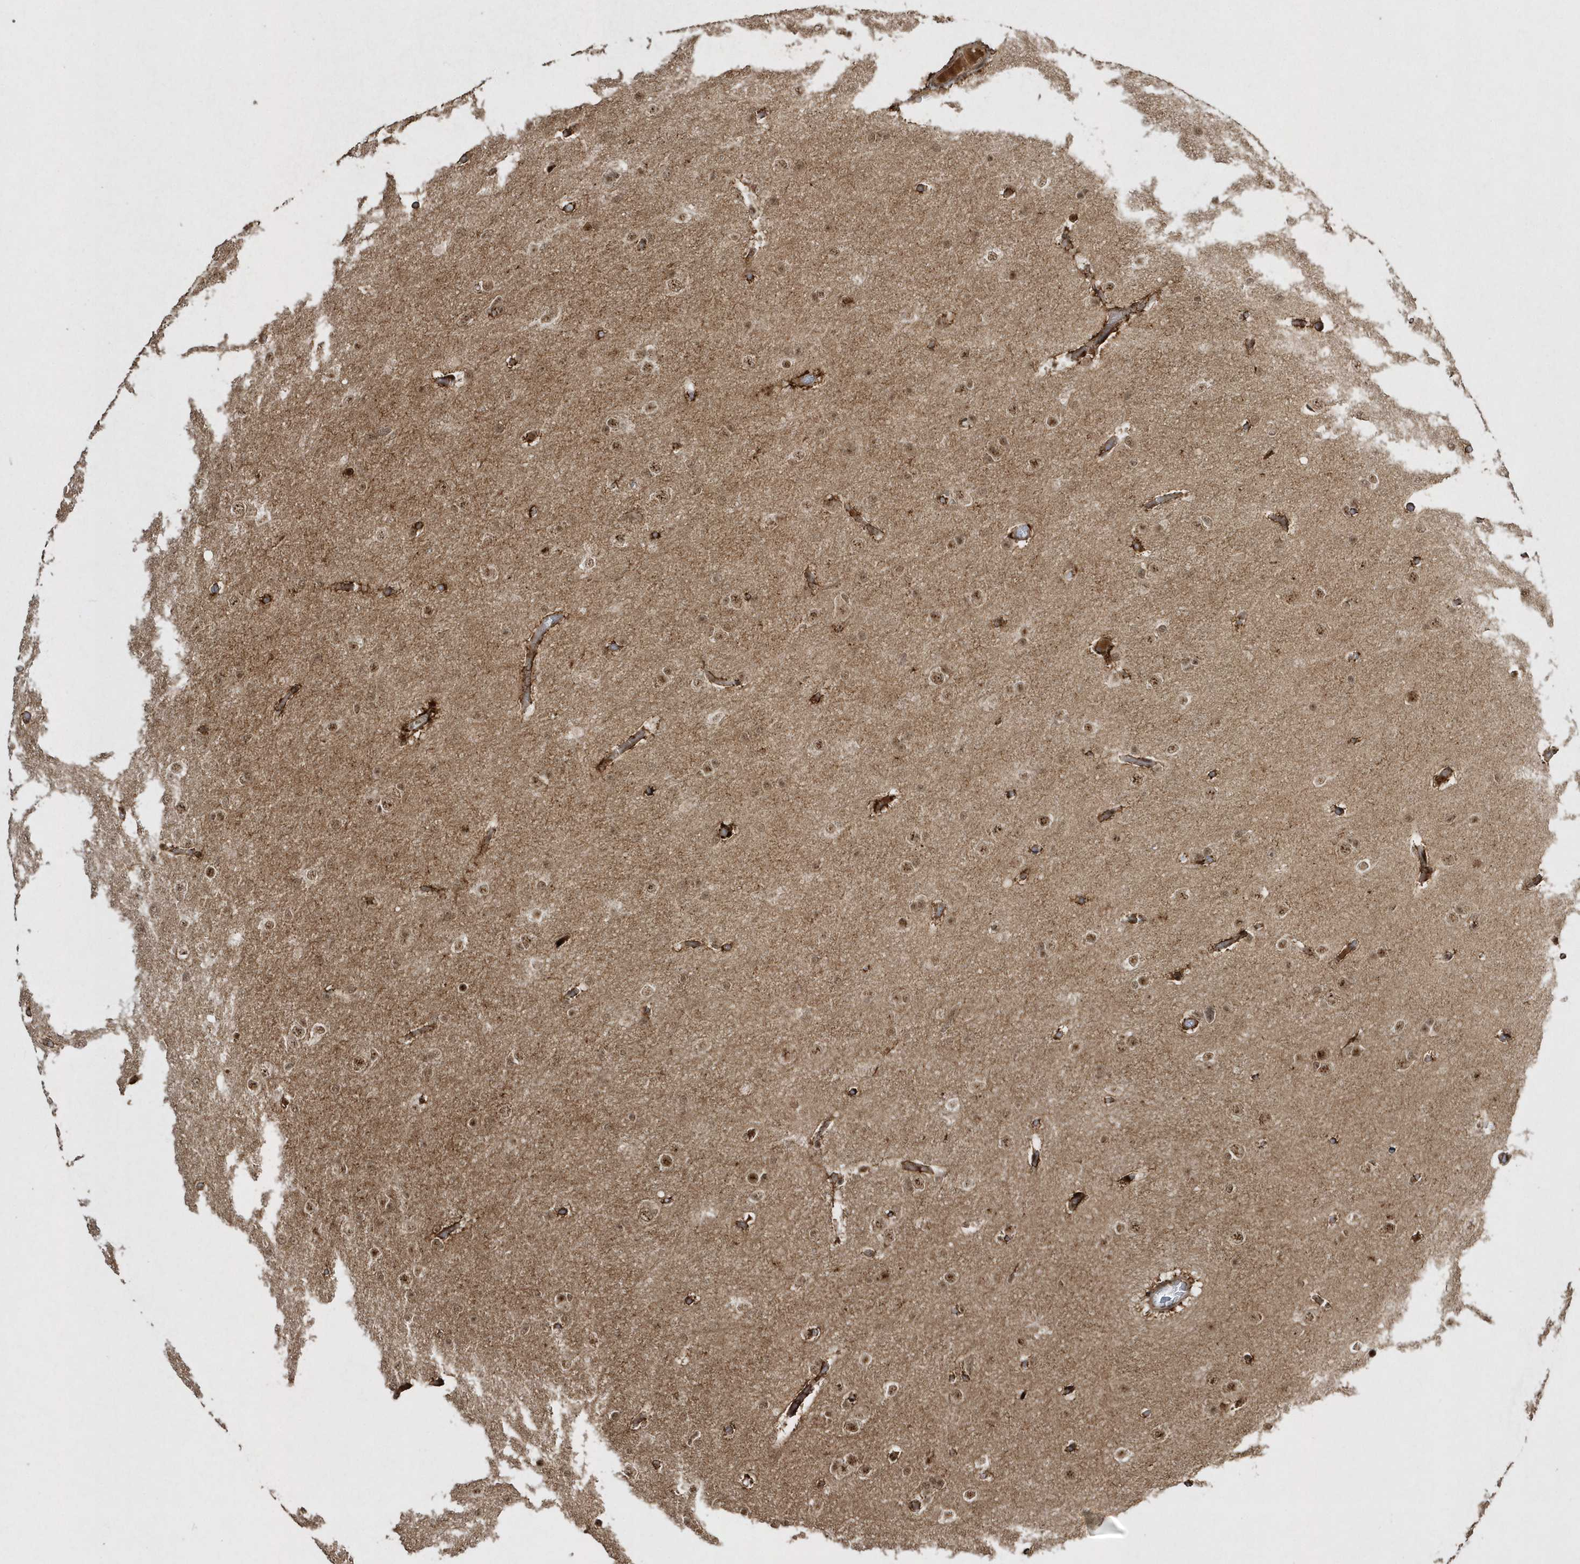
{"staining": {"intensity": "moderate", "quantity": ">75%", "location": "nuclear"}, "tissue": "glioma", "cell_type": "Tumor cells", "image_type": "cancer", "snomed": [{"axis": "morphology", "description": "Glioma, malignant, High grade"}, {"axis": "topography", "description": "Cerebral cortex"}], "caption": "IHC of human malignant glioma (high-grade) exhibits medium levels of moderate nuclear staining in about >75% of tumor cells.", "gene": "POLR3B", "patient": {"sex": "female", "age": 36}}